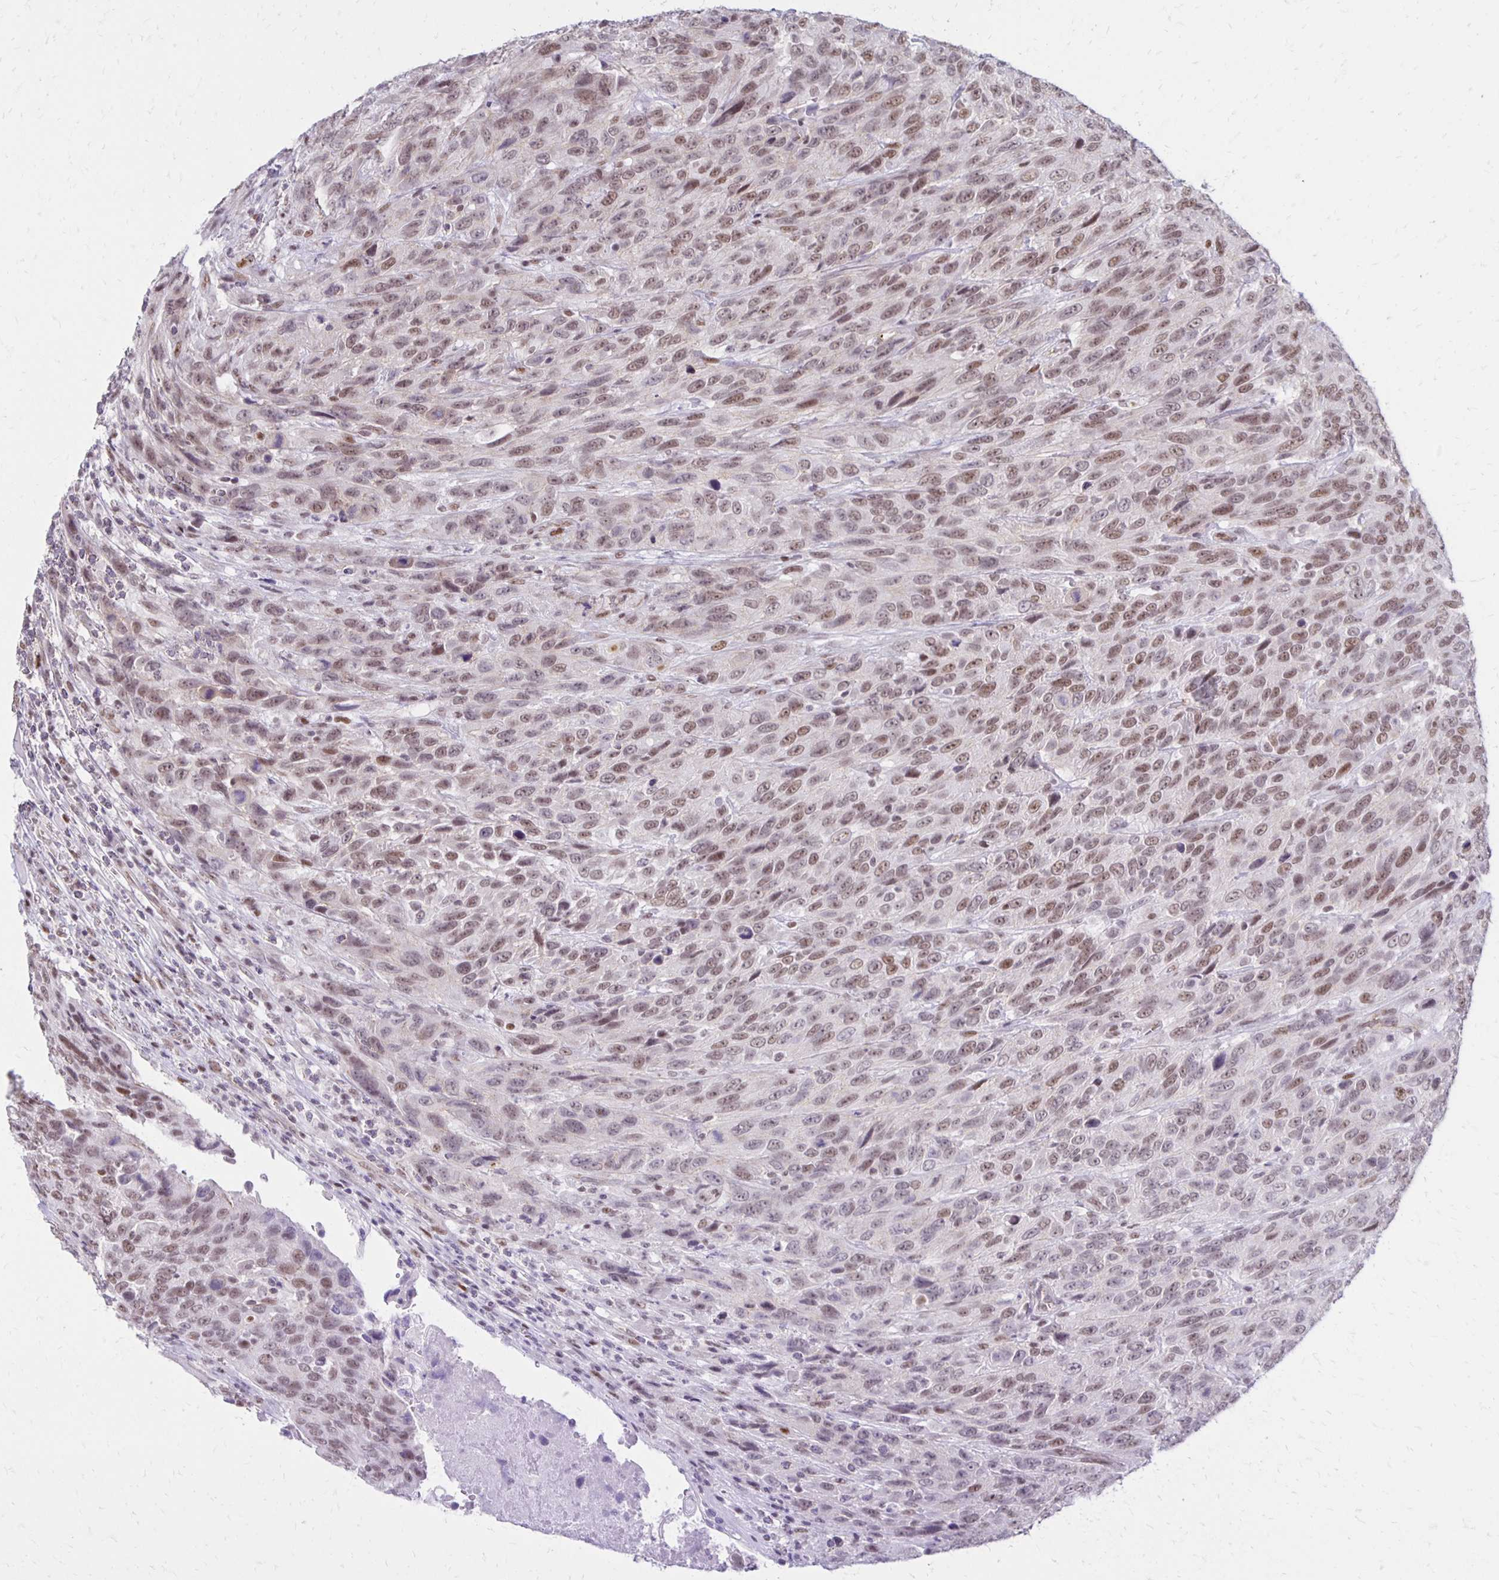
{"staining": {"intensity": "weak", "quantity": ">75%", "location": "nuclear"}, "tissue": "urothelial cancer", "cell_type": "Tumor cells", "image_type": "cancer", "snomed": [{"axis": "morphology", "description": "Urothelial carcinoma, High grade"}, {"axis": "topography", "description": "Urinary bladder"}], "caption": "Immunohistochemistry photomicrograph of neoplastic tissue: human urothelial carcinoma (high-grade) stained using IHC shows low levels of weak protein expression localized specifically in the nuclear of tumor cells, appearing as a nuclear brown color.", "gene": "DDB2", "patient": {"sex": "female", "age": 70}}